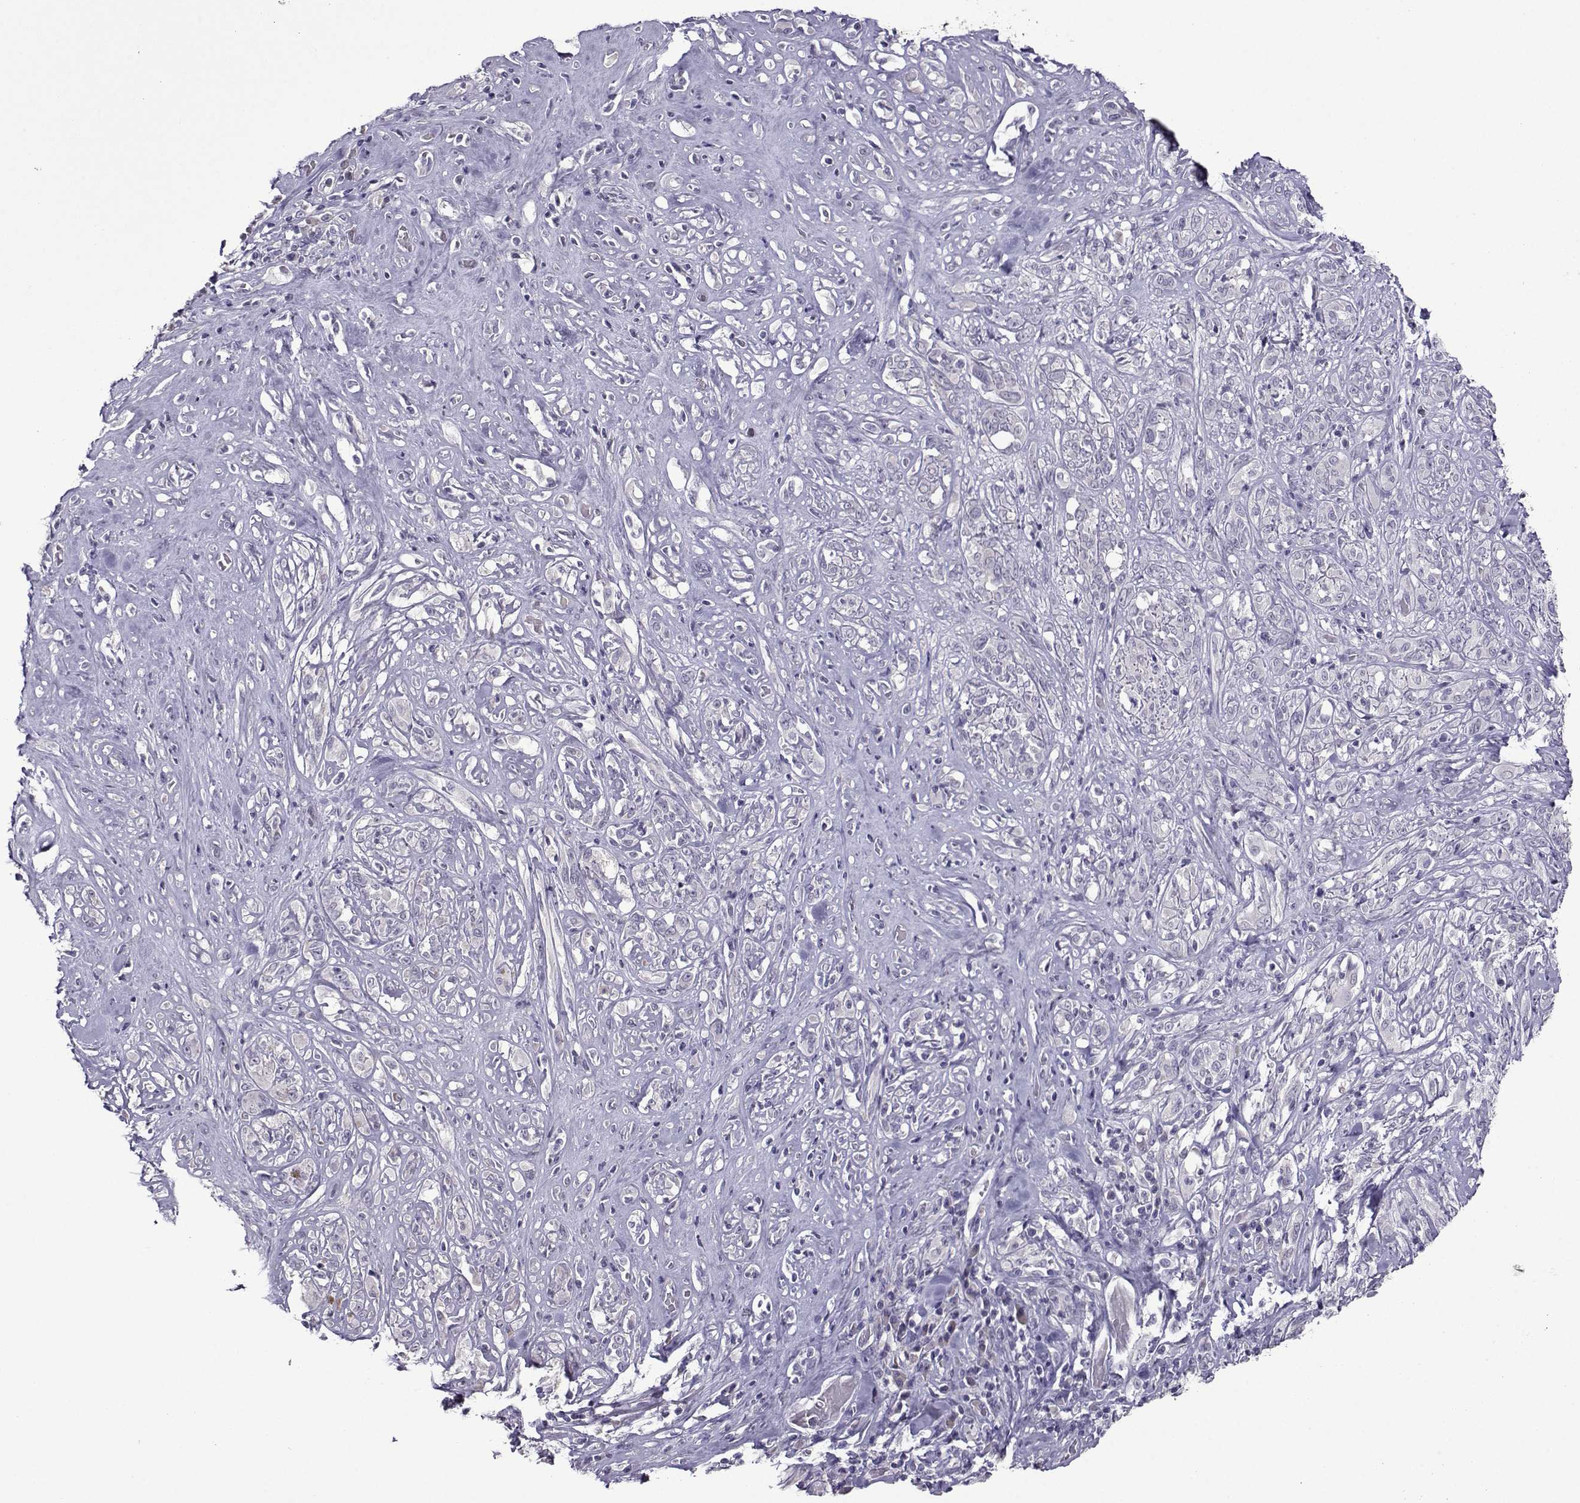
{"staining": {"intensity": "negative", "quantity": "none", "location": "none"}, "tissue": "melanoma", "cell_type": "Tumor cells", "image_type": "cancer", "snomed": [{"axis": "morphology", "description": "Malignant melanoma, NOS"}, {"axis": "topography", "description": "Skin"}], "caption": "This is a photomicrograph of immunohistochemistry staining of melanoma, which shows no expression in tumor cells.", "gene": "CRYBB1", "patient": {"sex": "female", "age": 91}}